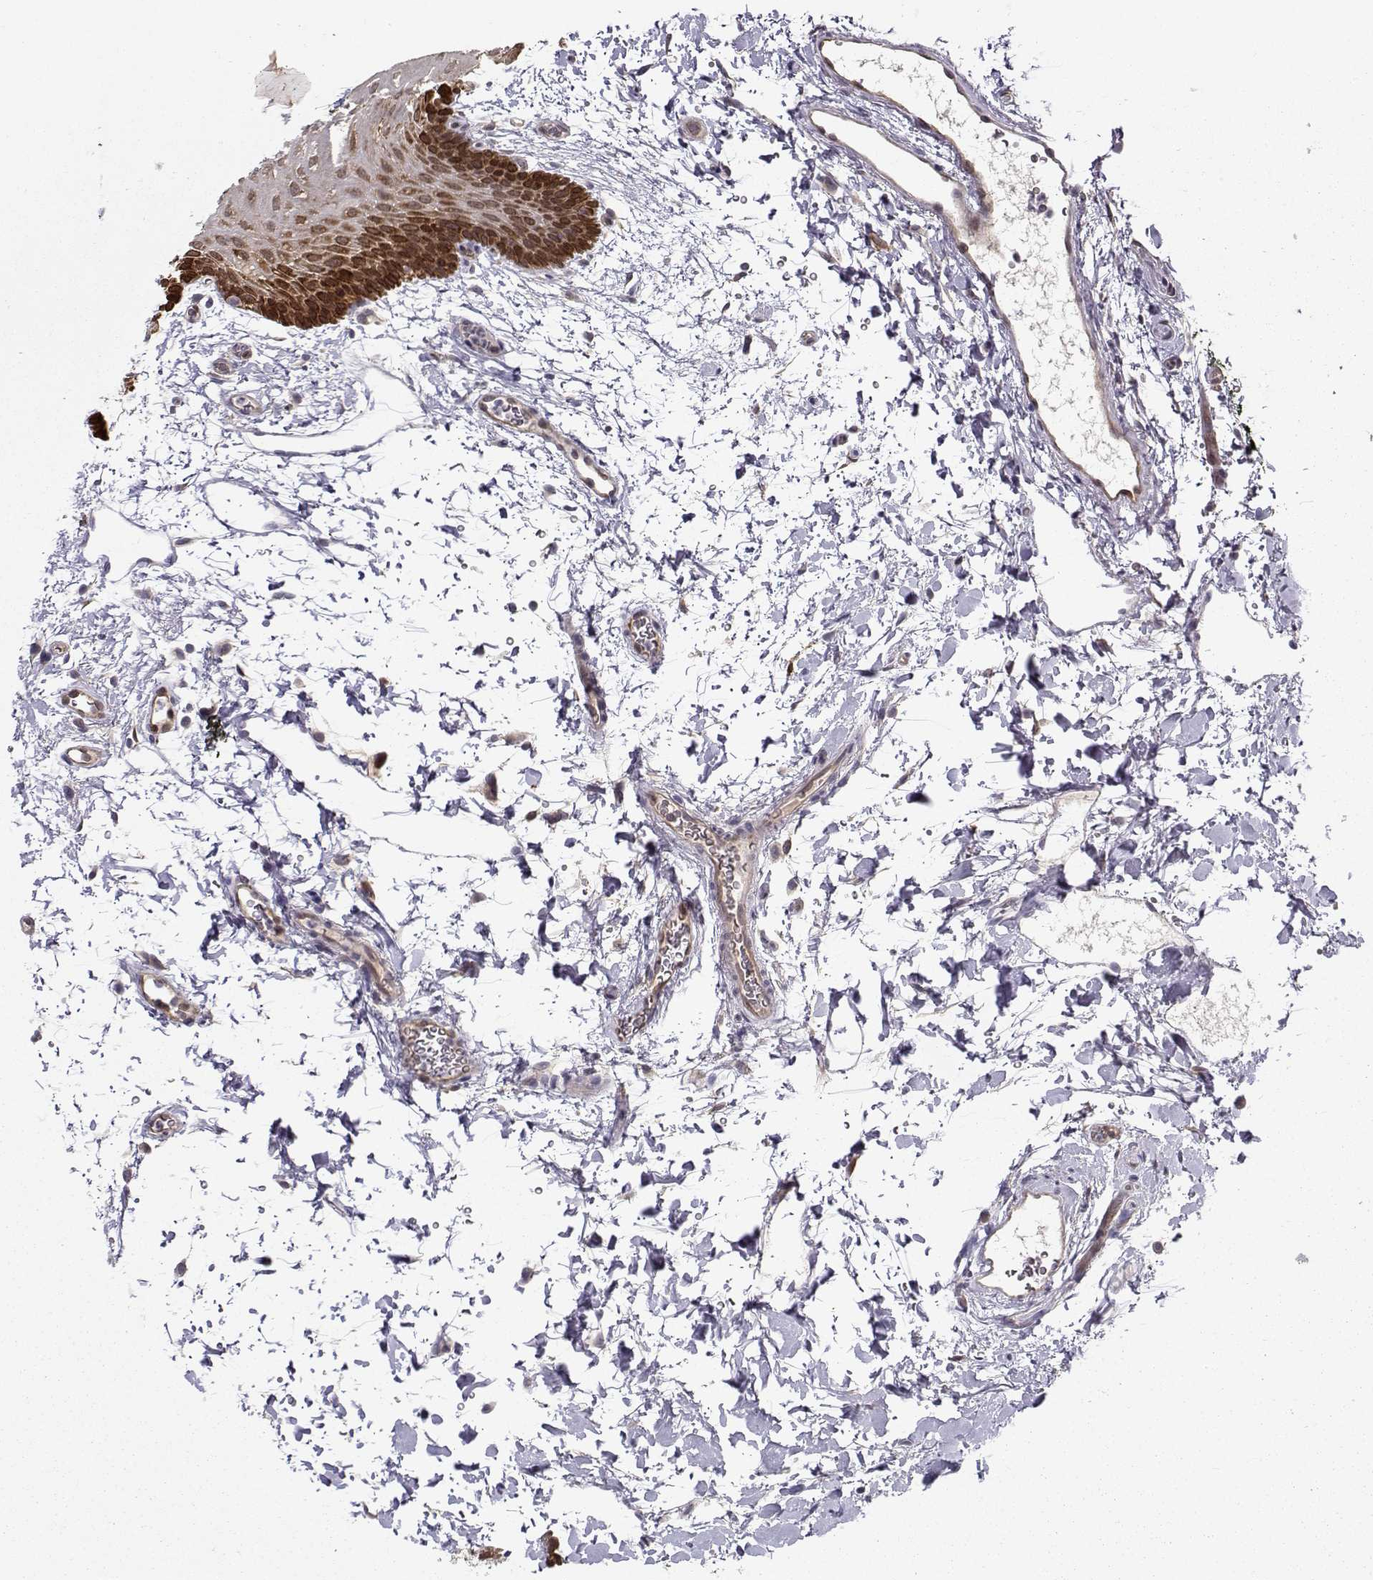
{"staining": {"intensity": "strong", "quantity": "<25%", "location": "cytoplasmic/membranous"}, "tissue": "oral mucosa", "cell_type": "Squamous epithelial cells", "image_type": "normal", "snomed": [{"axis": "morphology", "description": "Normal tissue, NOS"}, {"axis": "topography", "description": "Oral tissue"}, {"axis": "topography", "description": "Head-Neck"}], "caption": "High-magnification brightfield microscopy of unremarkable oral mucosa stained with DAB (3,3'-diaminobenzidine) (brown) and counterstained with hematoxylin (blue). squamous epithelial cells exhibit strong cytoplasmic/membranous expression is present in approximately<25% of cells.", "gene": "NQO1", "patient": {"sex": "male", "age": 65}}